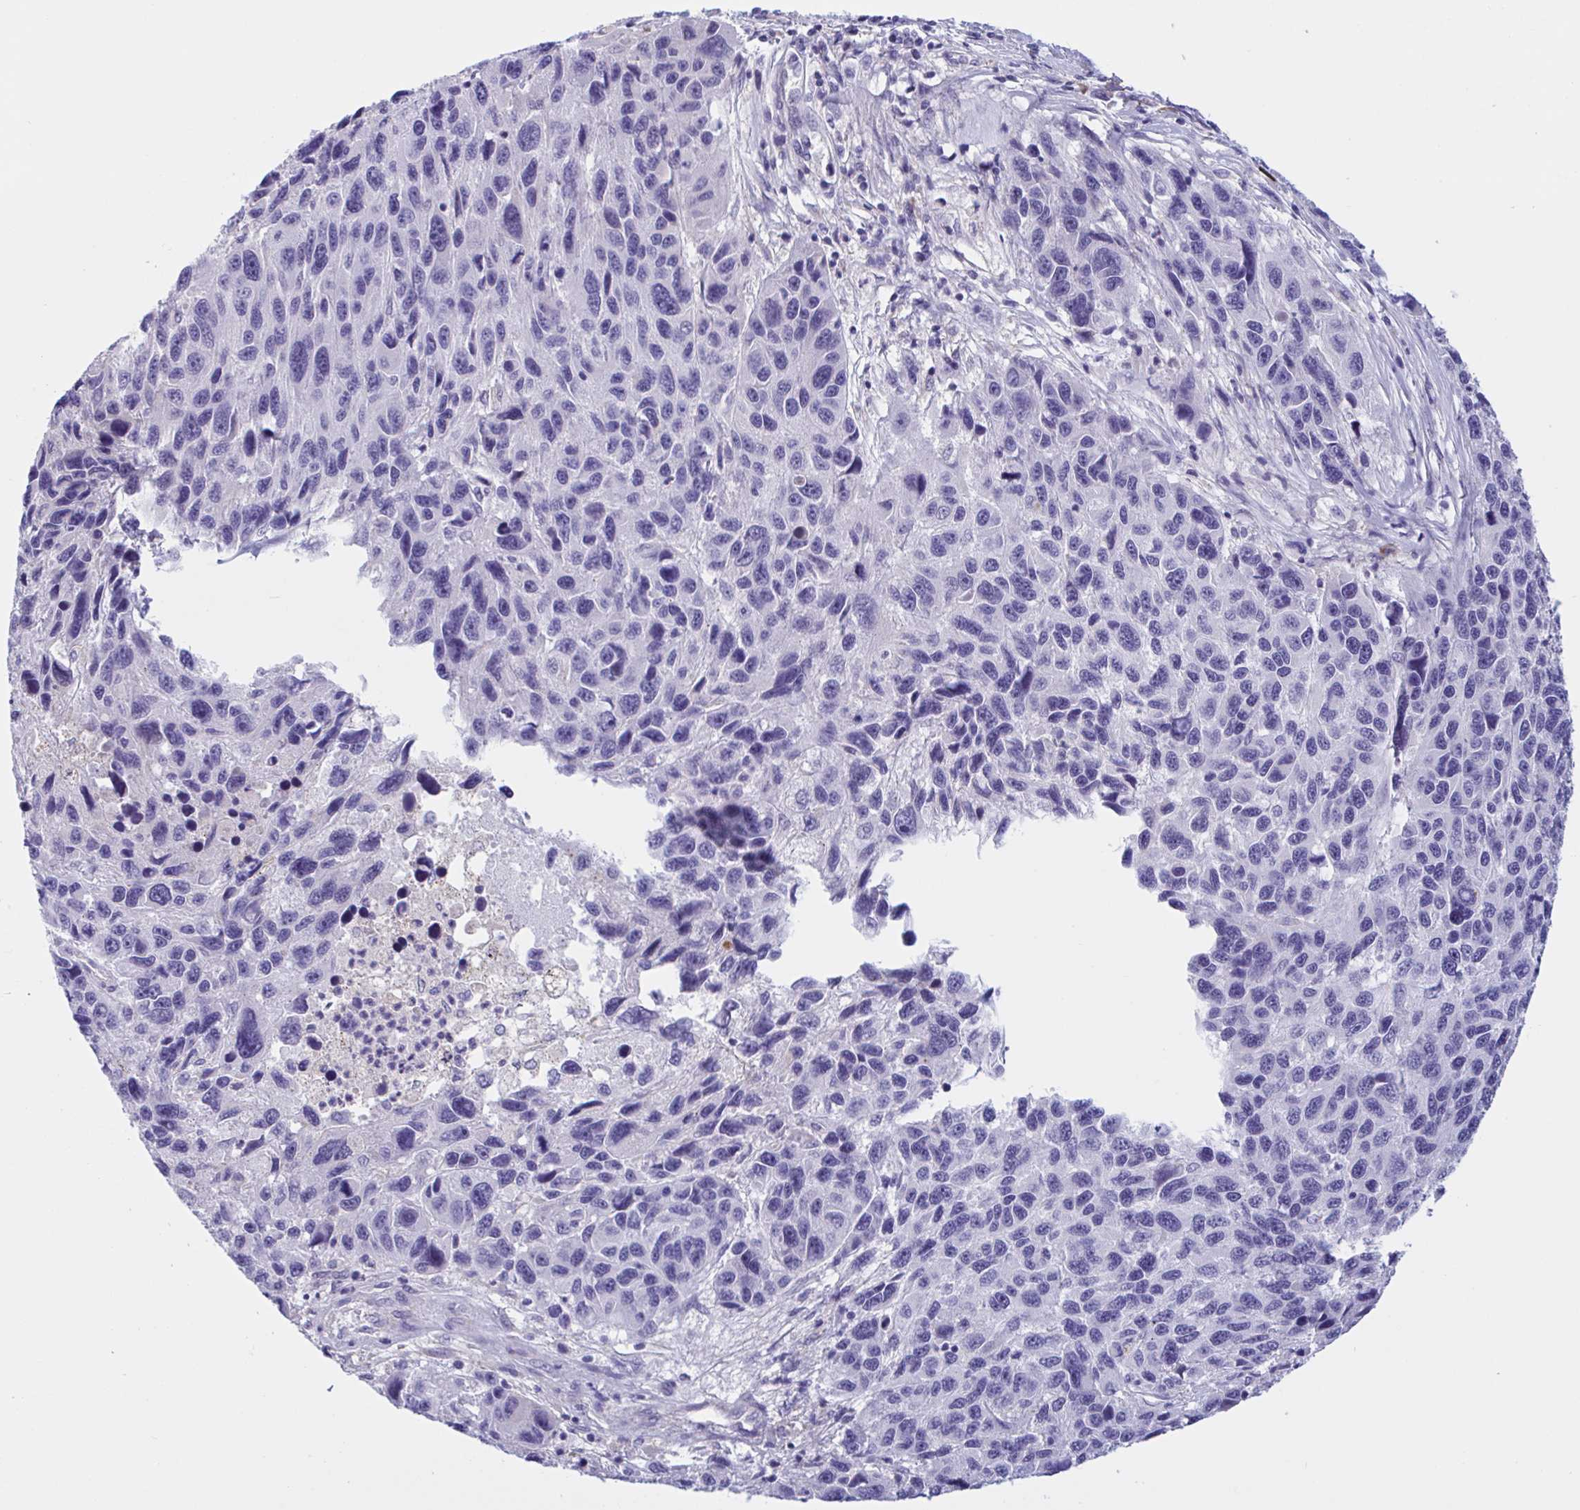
{"staining": {"intensity": "negative", "quantity": "none", "location": "none"}, "tissue": "melanoma", "cell_type": "Tumor cells", "image_type": "cancer", "snomed": [{"axis": "morphology", "description": "Malignant melanoma, NOS"}, {"axis": "topography", "description": "Skin"}], "caption": "Melanoma was stained to show a protein in brown. There is no significant positivity in tumor cells.", "gene": "MS4A14", "patient": {"sex": "male", "age": 53}}